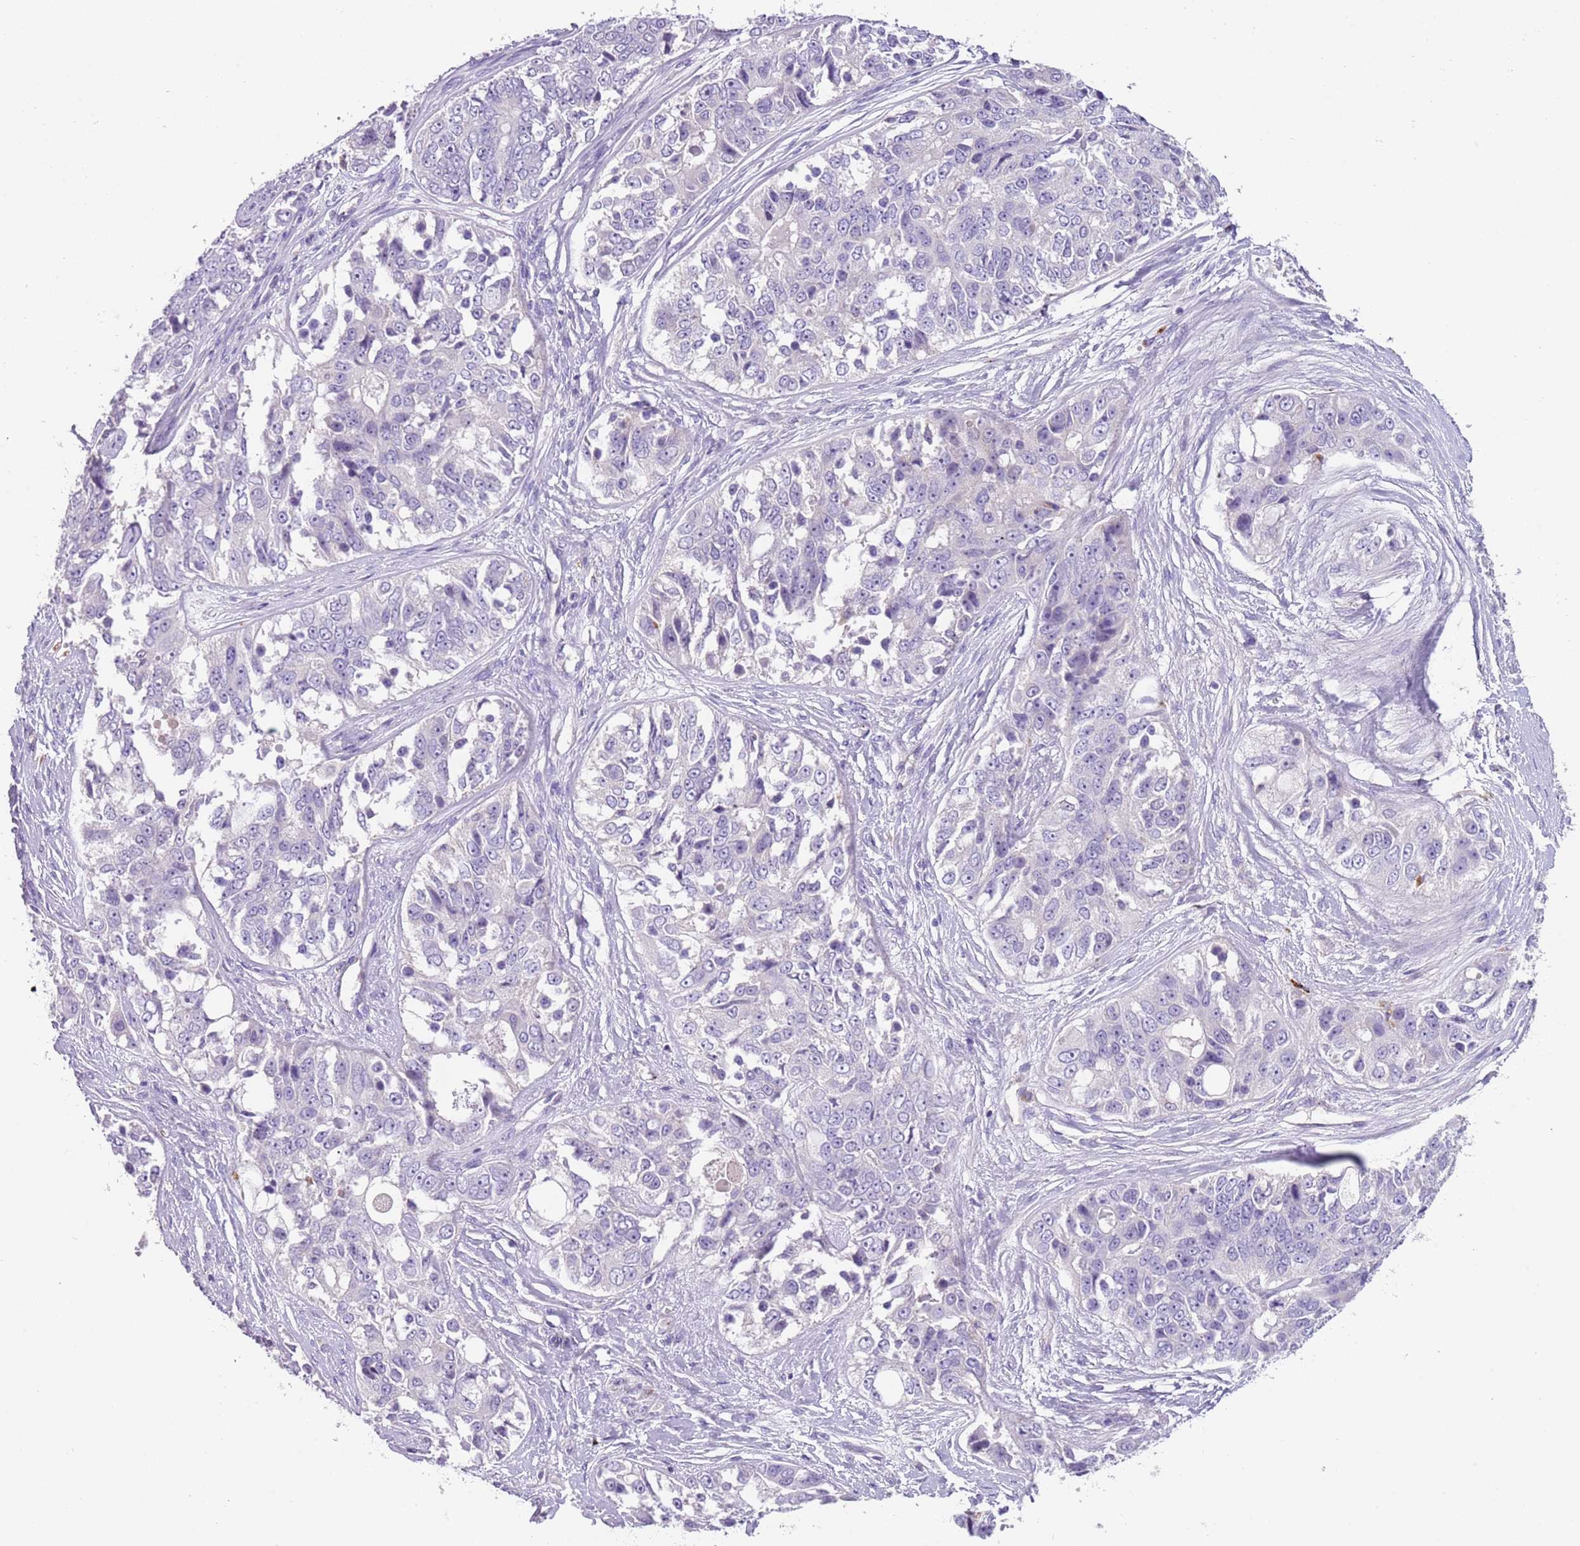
{"staining": {"intensity": "negative", "quantity": "none", "location": "none"}, "tissue": "ovarian cancer", "cell_type": "Tumor cells", "image_type": "cancer", "snomed": [{"axis": "morphology", "description": "Carcinoma, endometroid"}, {"axis": "topography", "description": "Ovary"}], "caption": "This is a histopathology image of immunohistochemistry staining of ovarian endometroid carcinoma, which shows no staining in tumor cells.", "gene": "LRRN3", "patient": {"sex": "female", "age": 51}}